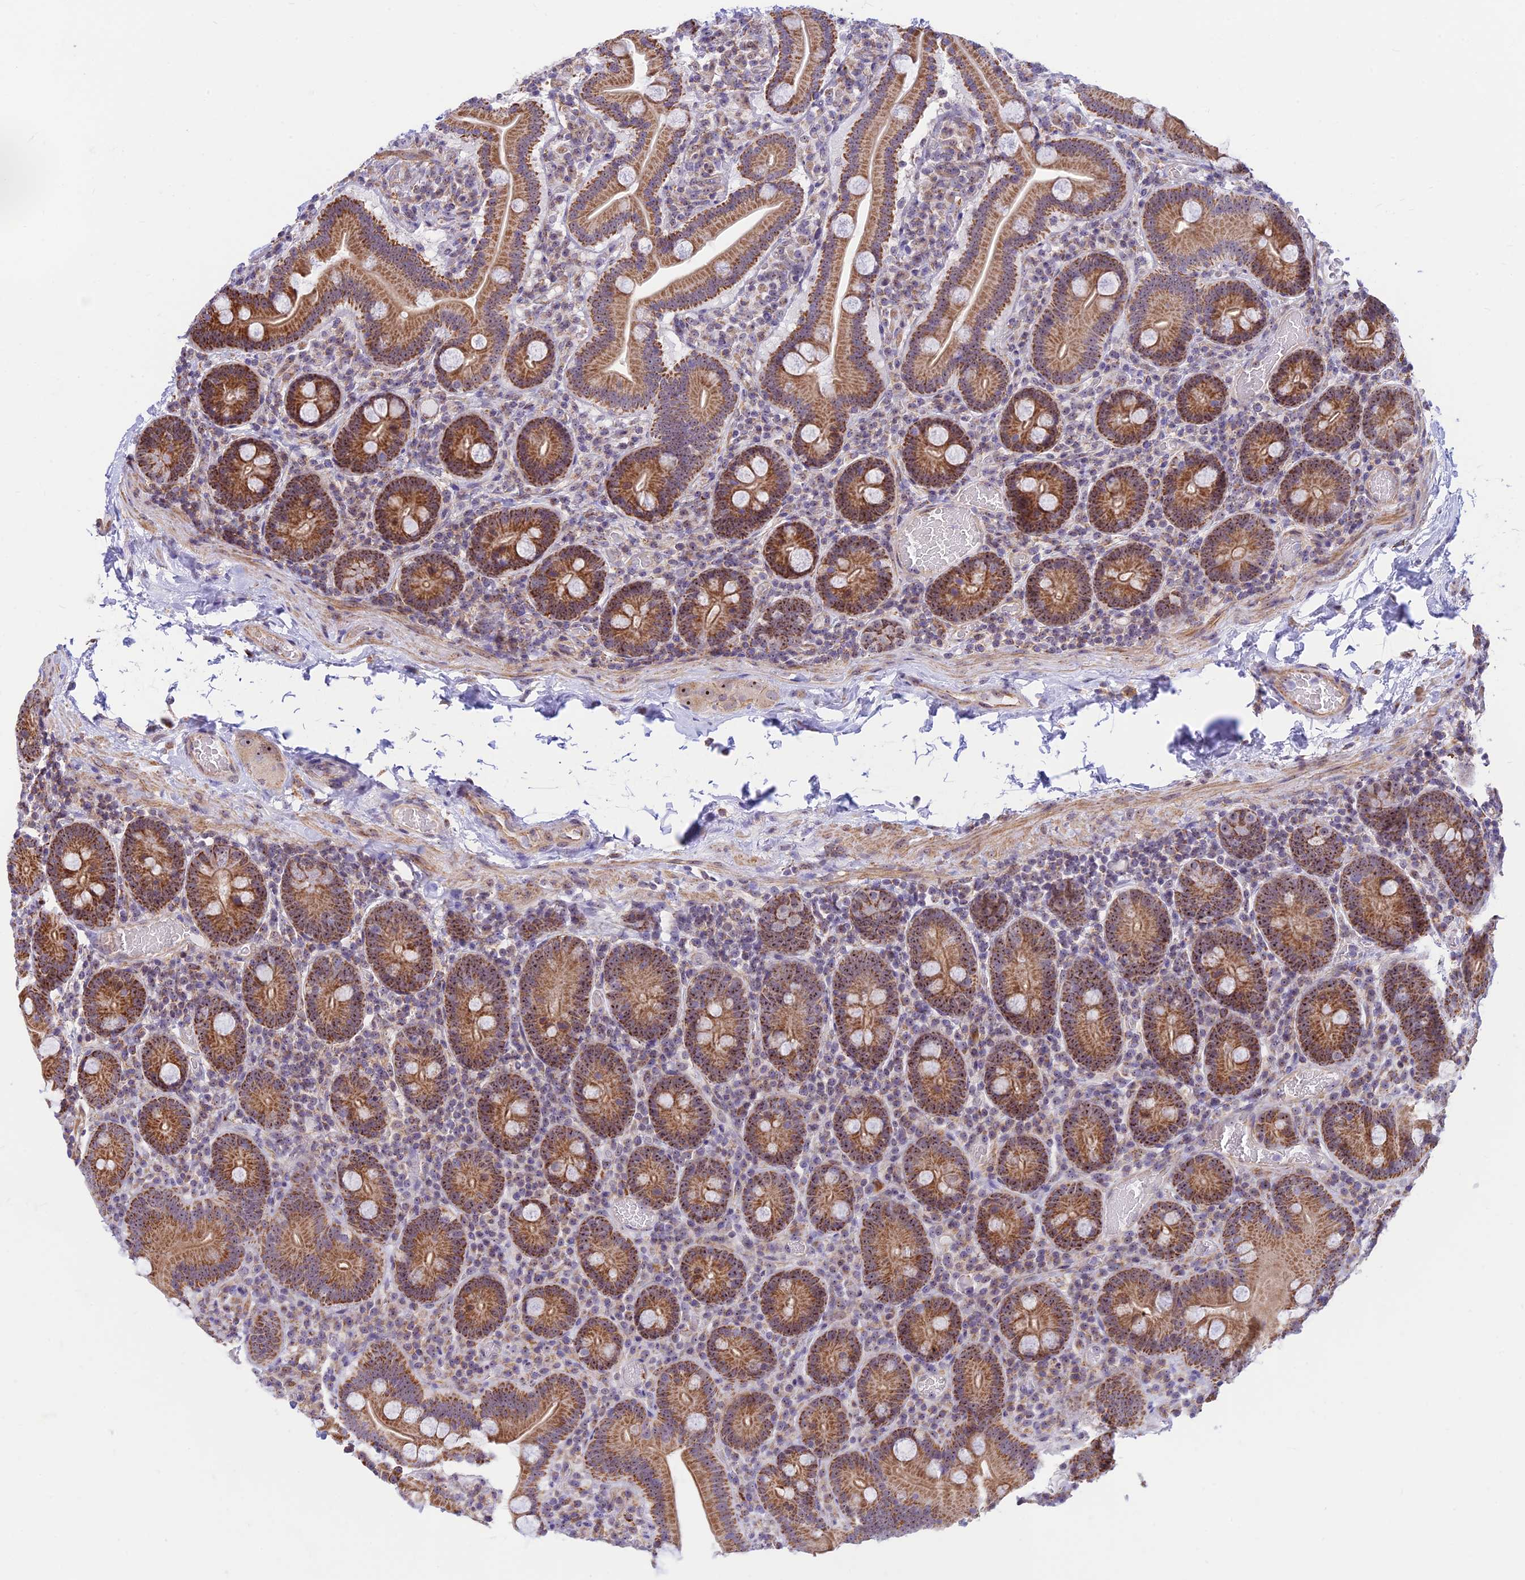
{"staining": {"intensity": "moderate", "quantity": ">75%", "location": "cytoplasmic/membranous,nuclear"}, "tissue": "duodenum", "cell_type": "Glandular cells", "image_type": "normal", "snomed": [{"axis": "morphology", "description": "Normal tissue, NOS"}, {"axis": "topography", "description": "Duodenum"}], "caption": "This micrograph displays immunohistochemistry staining of normal human duodenum, with medium moderate cytoplasmic/membranous,nuclear expression in approximately >75% of glandular cells.", "gene": "POLR1G", "patient": {"sex": "male", "age": 55}}